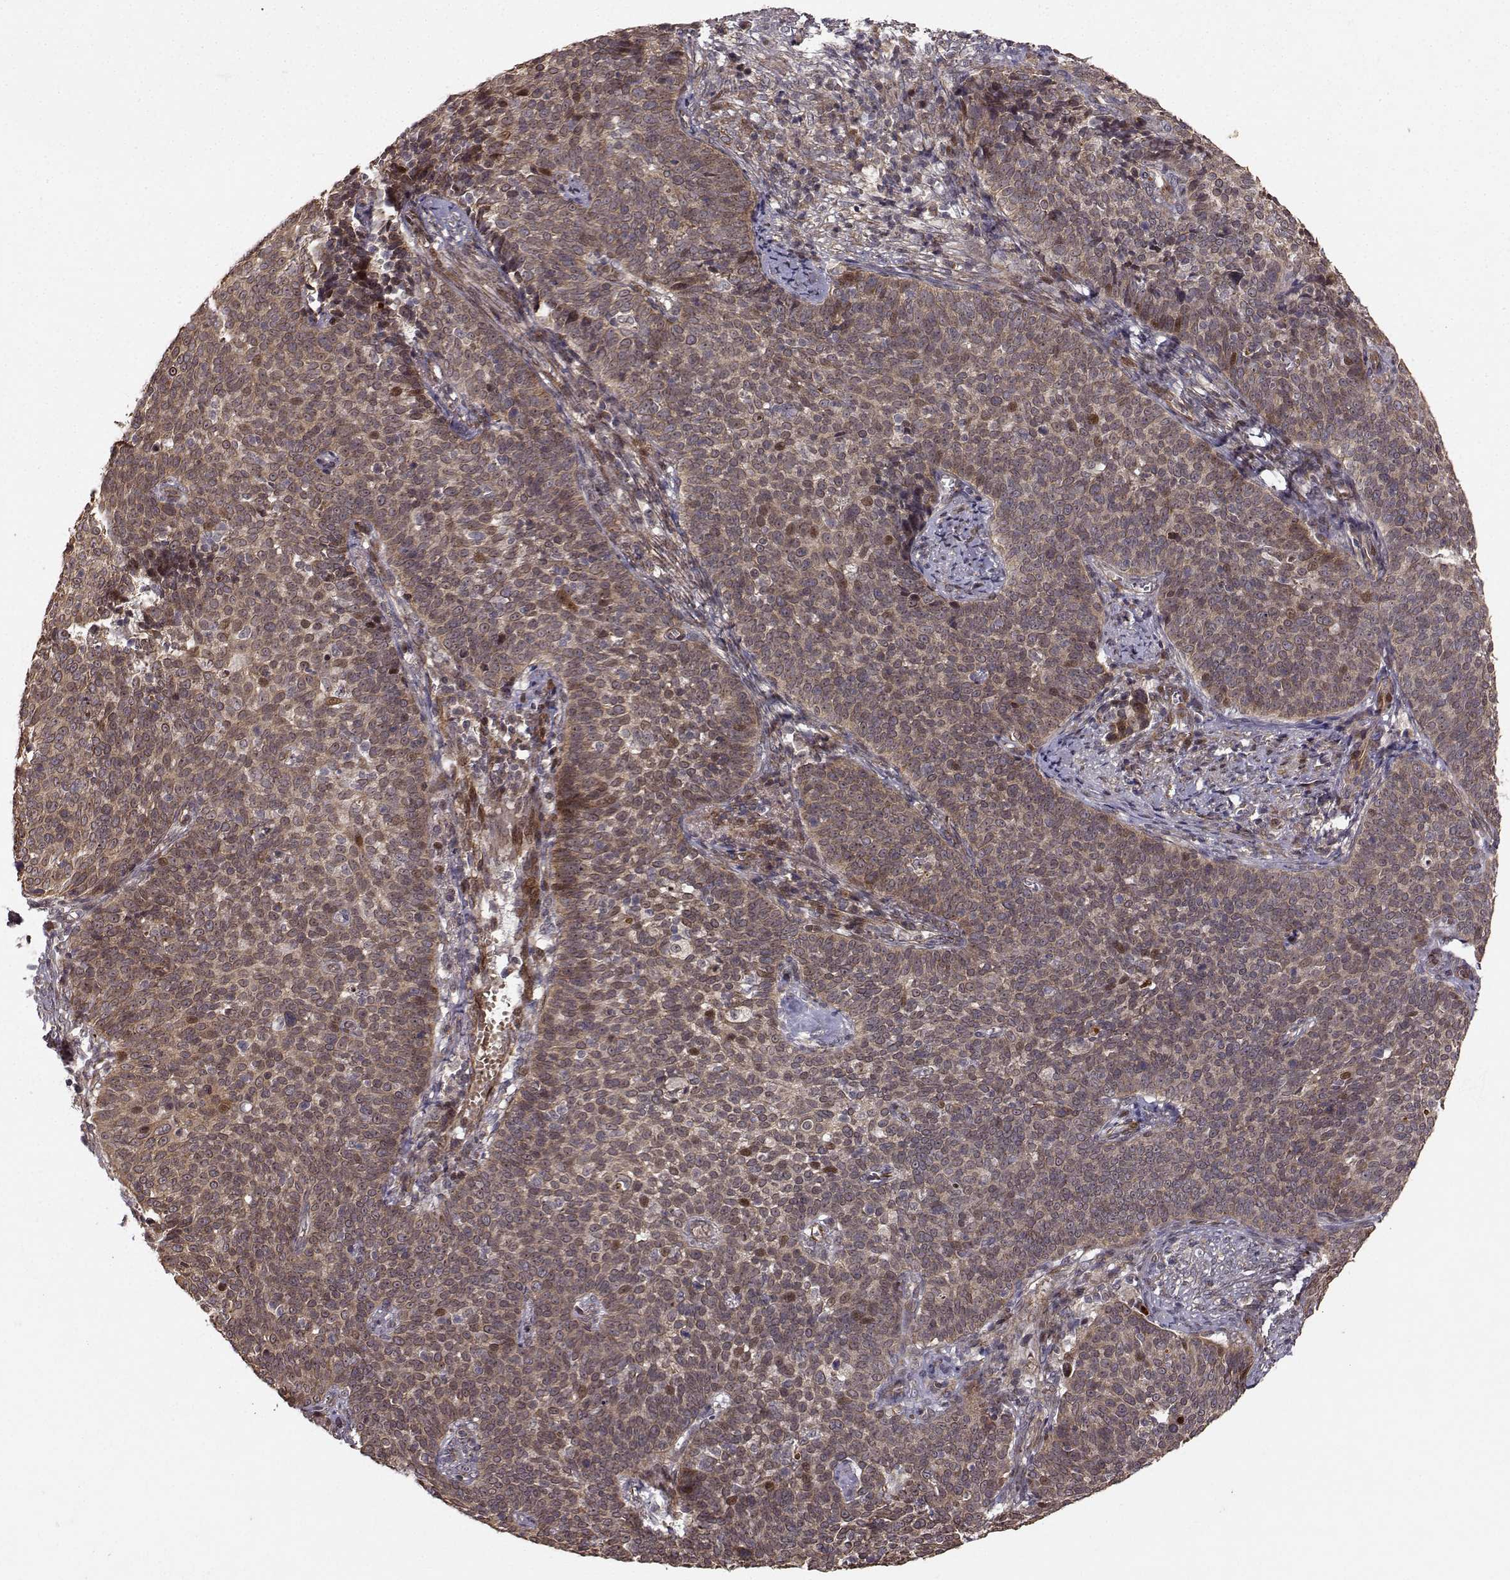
{"staining": {"intensity": "strong", "quantity": "25%-75%", "location": "cytoplasmic/membranous"}, "tissue": "cervical cancer", "cell_type": "Tumor cells", "image_type": "cancer", "snomed": [{"axis": "morphology", "description": "Squamous cell carcinoma, NOS"}, {"axis": "topography", "description": "Cervix"}], "caption": "A high amount of strong cytoplasmic/membranous positivity is present in about 25%-75% of tumor cells in cervical cancer tissue.", "gene": "APC", "patient": {"sex": "female", "age": 39}}